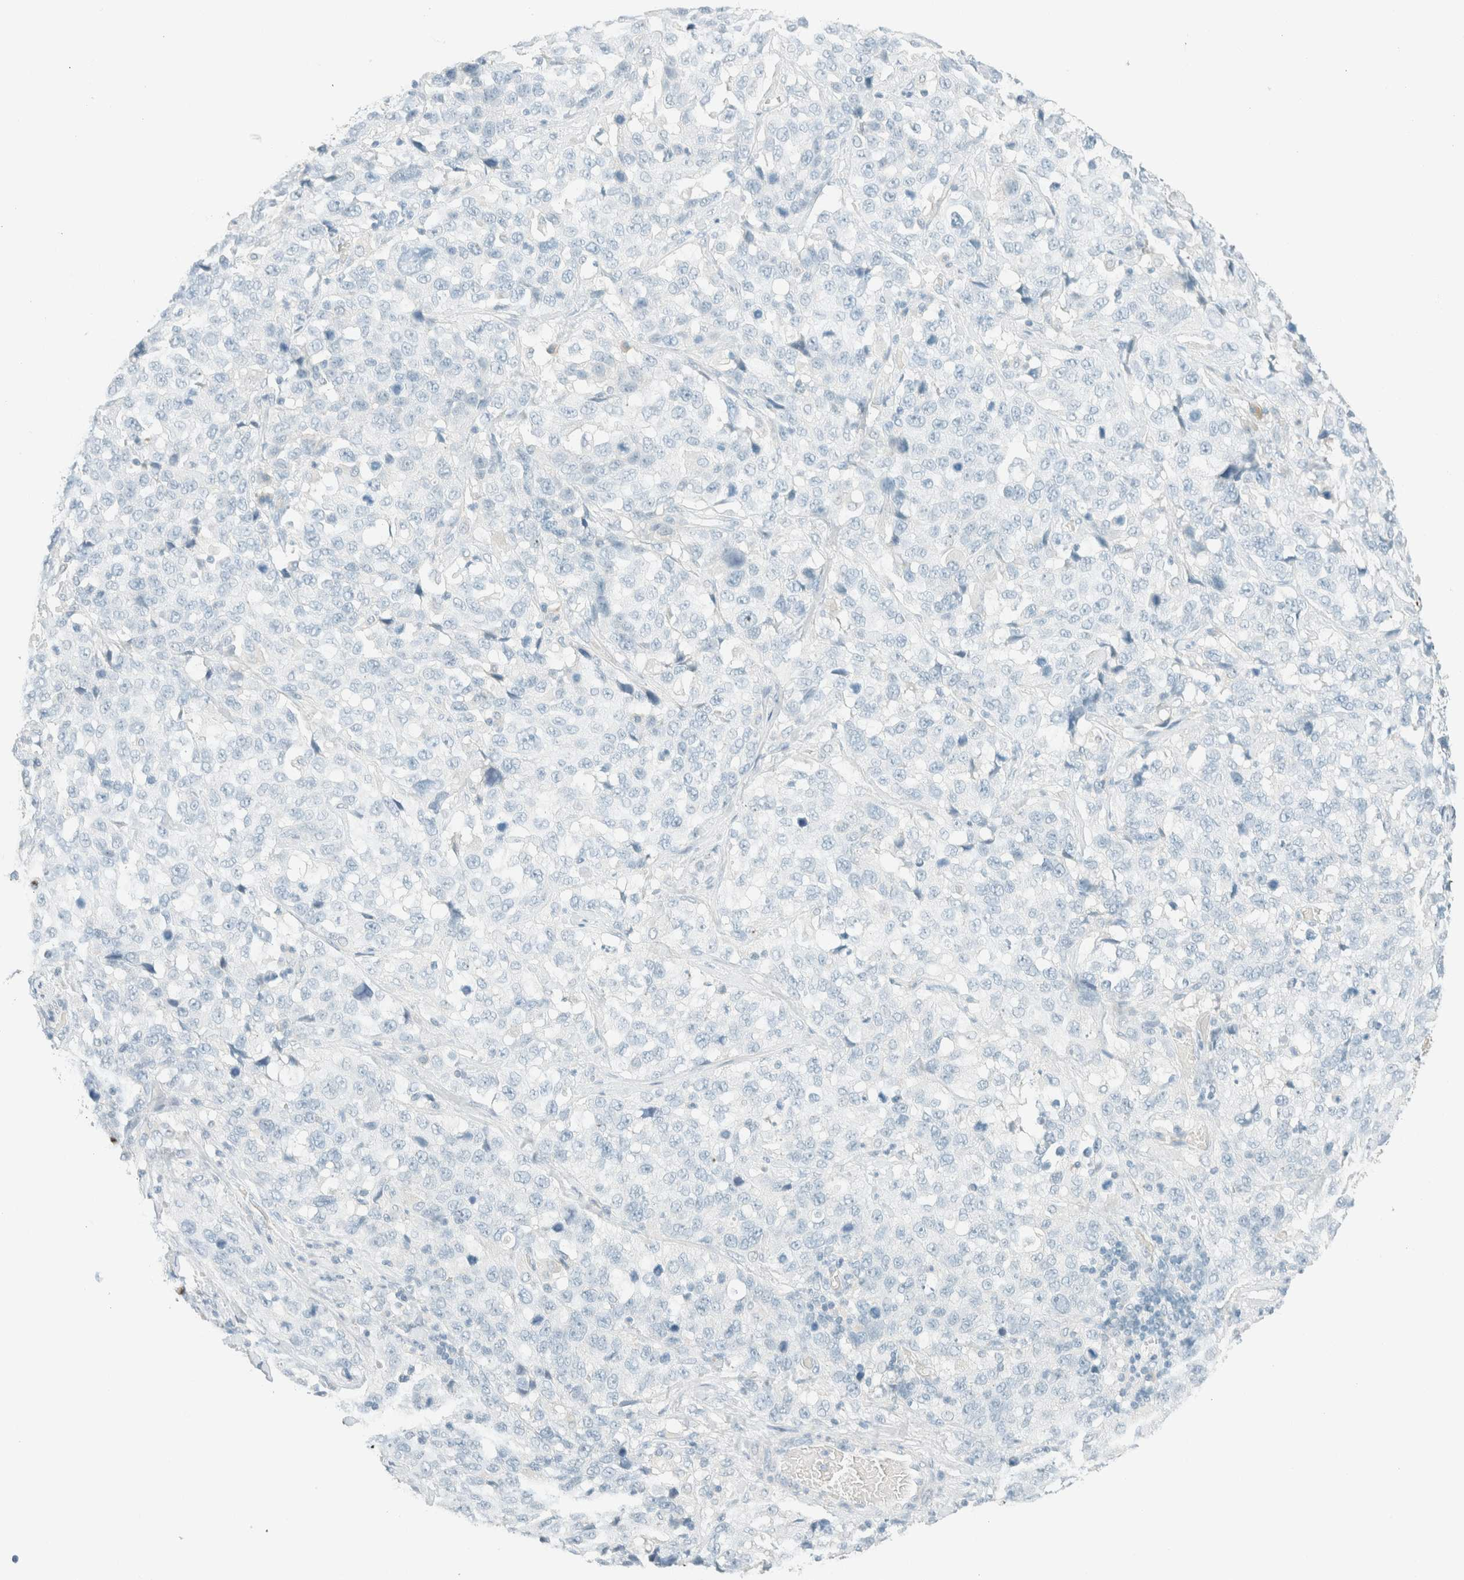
{"staining": {"intensity": "negative", "quantity": "none", "location": "none"}, "tissue": "stomach cancer", "cell_type": "Tumor cells", "image_type": "cancer", "snomed": [{"axis": "morphology", "description": "Normal tissue, NOS"}, {"axis": "morphology", "description": "Adenocarcinoma, NOS"}, {"axis": "topography", "description": "Stomach"}], "caption": "High magnification brightfield microscopy of adenocarcinoma (stomach) stained with DAB (3,3'-diaminobenzidine) (brown) and counterstained with hematoxylin (blue): tumor cells show no significant staining. Brightfield microscopy of immunohistochemistry (IHC) stained with DAB (brown) and hematoxylin (blue), captured at high magnification.", "gene": "GPA33", "patient": {"sex": "male", "age": 48}}